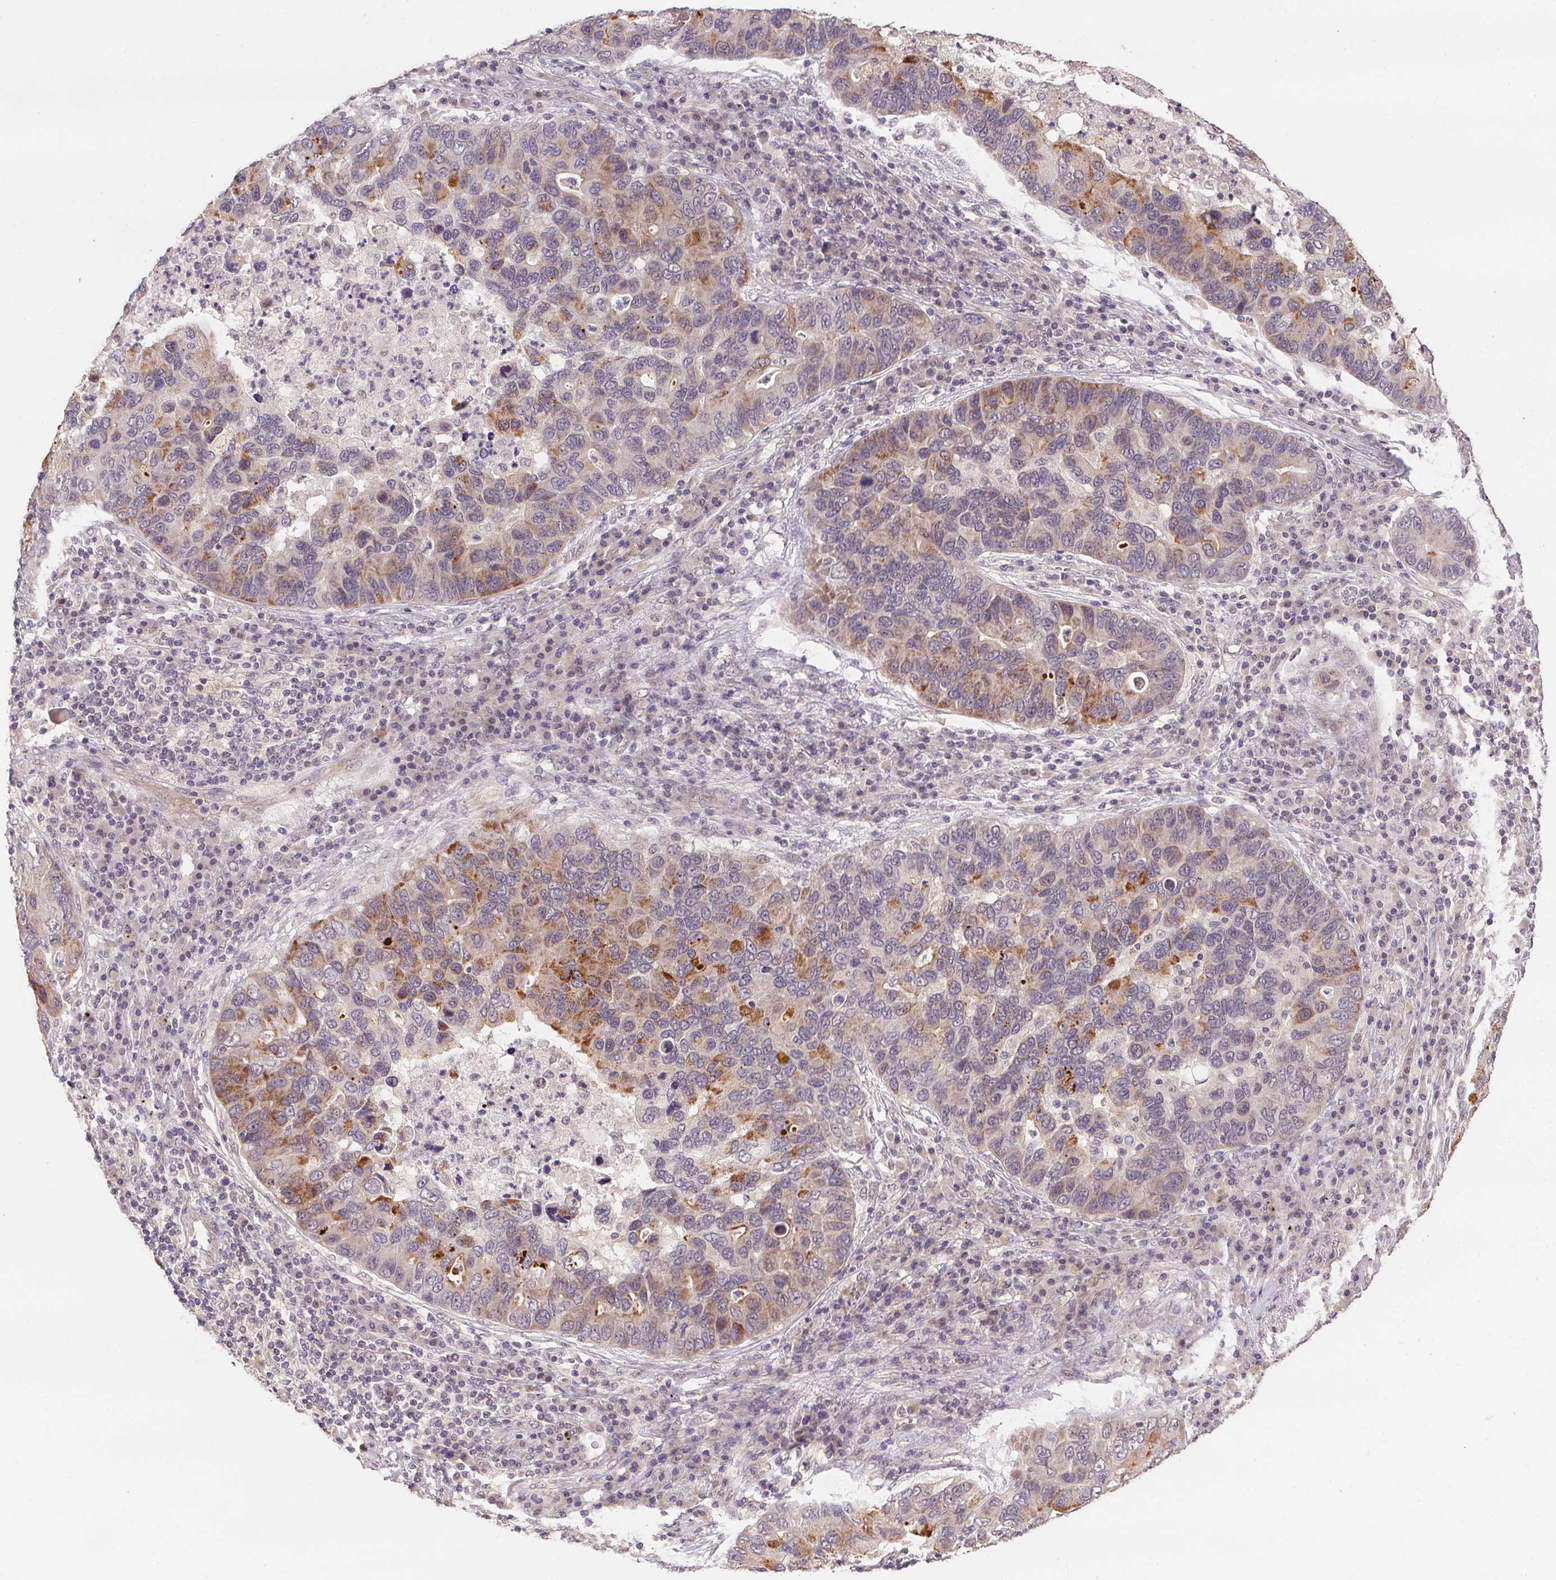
{"staining": {"intensity": "moderate", "quantity": "<25%", "location": "cytoplasmic/membranous,nuclear"}, "tissue": "lung cancer", "cell_type": "Tumor cells", "image_type": "cancer", "snomed": [{"axis": "morphology", "description": "Adenocarcinoma, NOS"}, {"axis": "morphology", "description": "Adenocarcinoma, metastatic, NOS"}, {"axis": "topography", "description": "Lymph node"}, {"axis": "topography", "description": "Lung"}], "caption": "There is low levels of moderate cytoplasmic/membranous and nuclear staining in tumor cells of lung metastatic adenocarcinoma, as demonstrated by immunohistochemical staining (brown color).", "gene": "PPP4R4", "patient": {"sex": "female", "age": 54}}